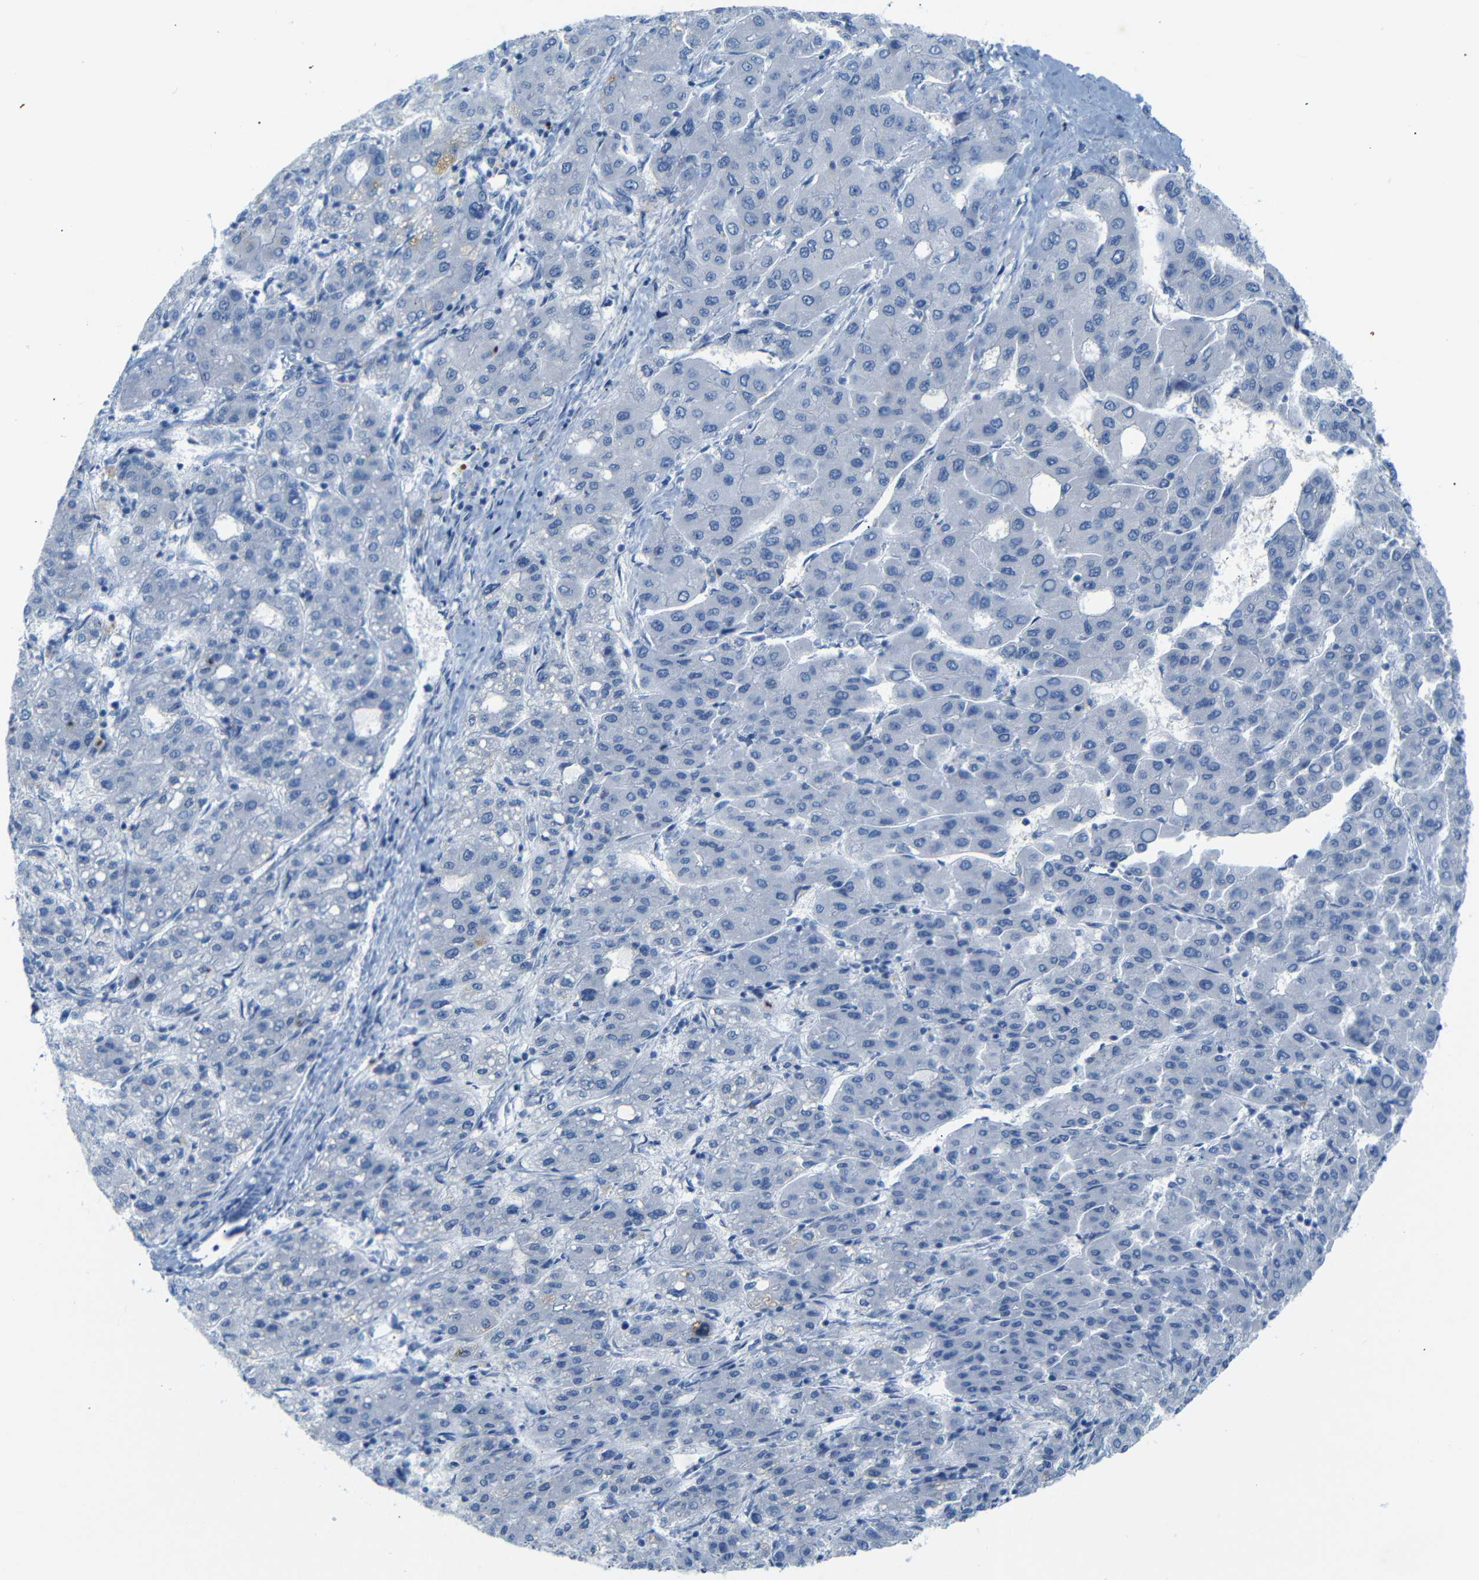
{"staining": {"intensity": "negative", "quantity": "none", "location": "none"}, "tissue": "liver cancer", "cell_type": "Tumor cells", "image_type": "cancer", "snomed": [{"axis": "morphology", "description": "Carcinoma, Hepatocellular, NOS"}, {"axis": "topography", "description": "Liver"}], "caption": "Immunohistochemistry (IHC) image of hepatocellular carcinoma (liver) stained for a protein (brown), which exhibits no expression in tumor cells.", "gene": "FCRL1", "patient": {"sex": "male", "age": 65}}